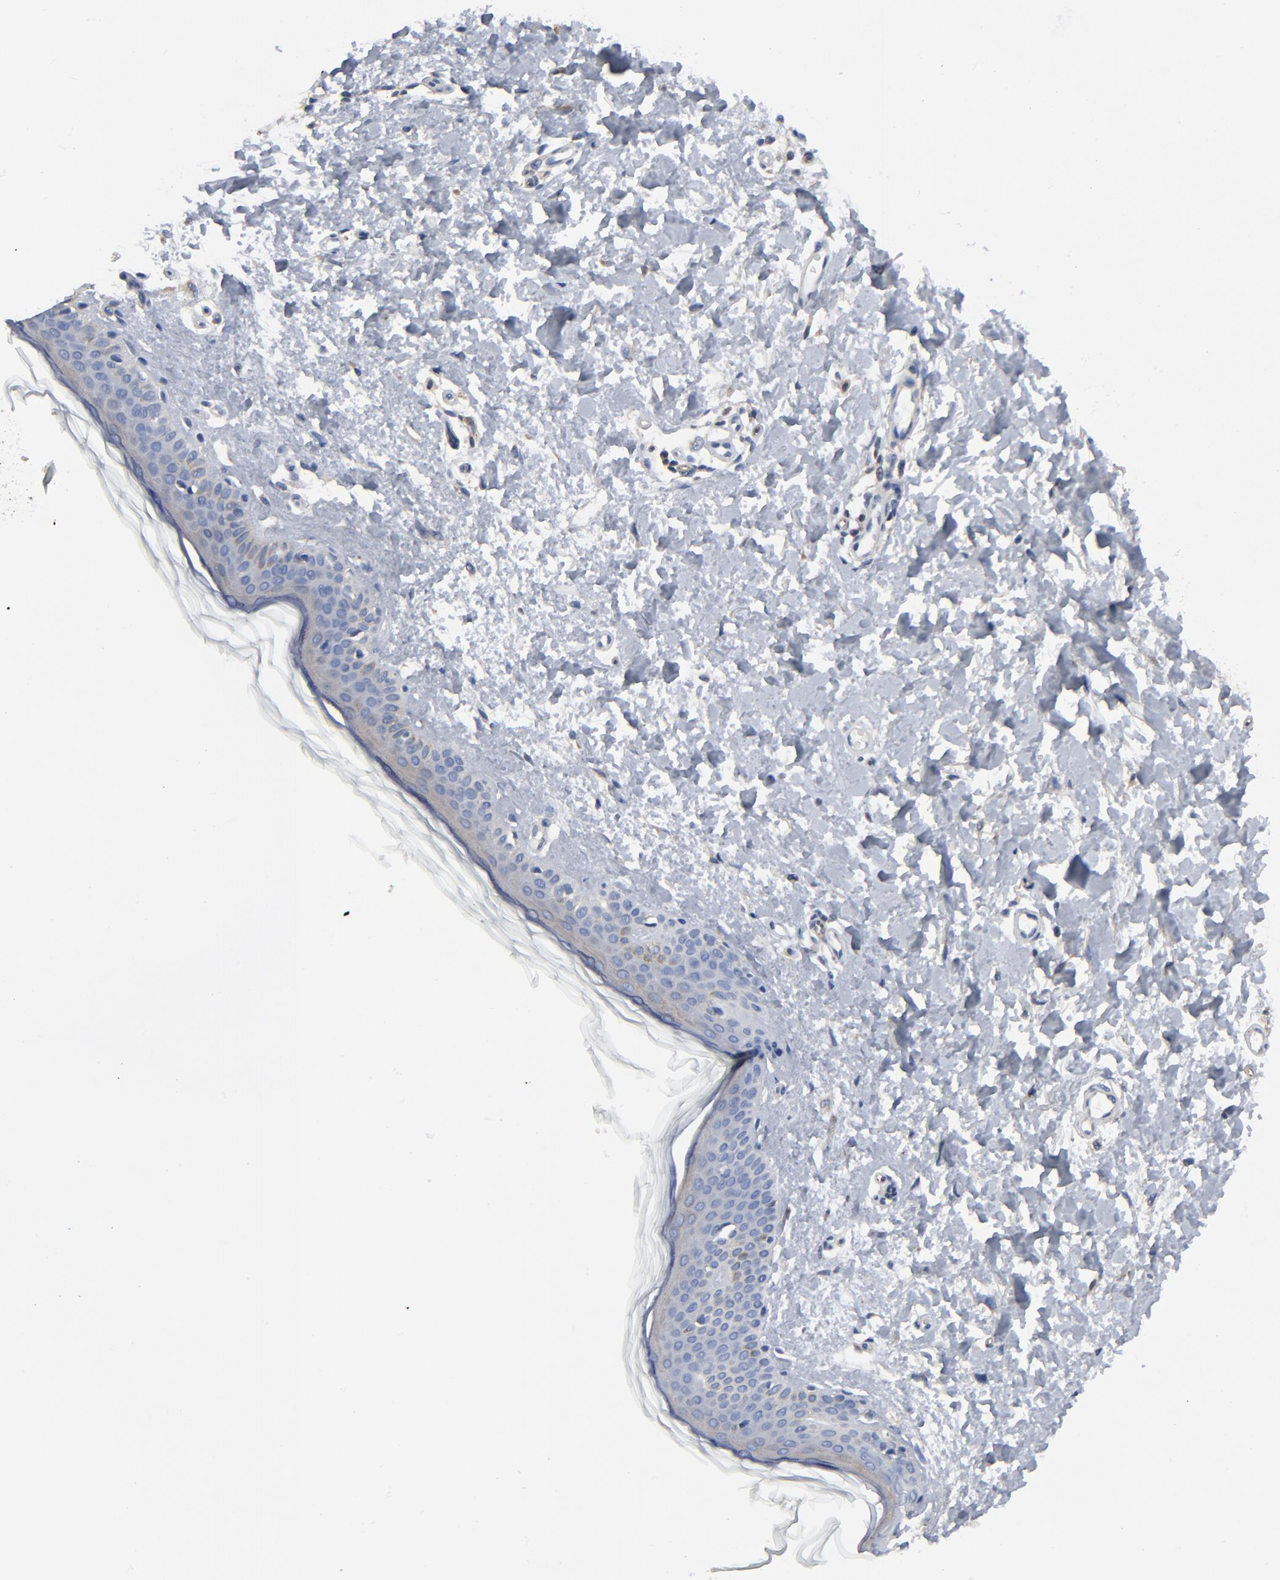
{"staining": {"intensity": "weak", "quantity": "25%-75%", "location": "cytoplasmic/membranous"}, "tissue": "skin", "cell_type": "Fibroblasts", "image_type": "normal", "snomed": [{"axis": "morphology", "description": "Normal tissue, NOS"}, {"axis": "topography", "description": "Skin"}], "caption": "Protein staining by IHC reveals weak cytoplasmic/membranous positivity in approximately 25%-75% of fibroblasts in normal skin.", "gene": "DYNLT3", "patient": {"sex": "female", "age": 56}}